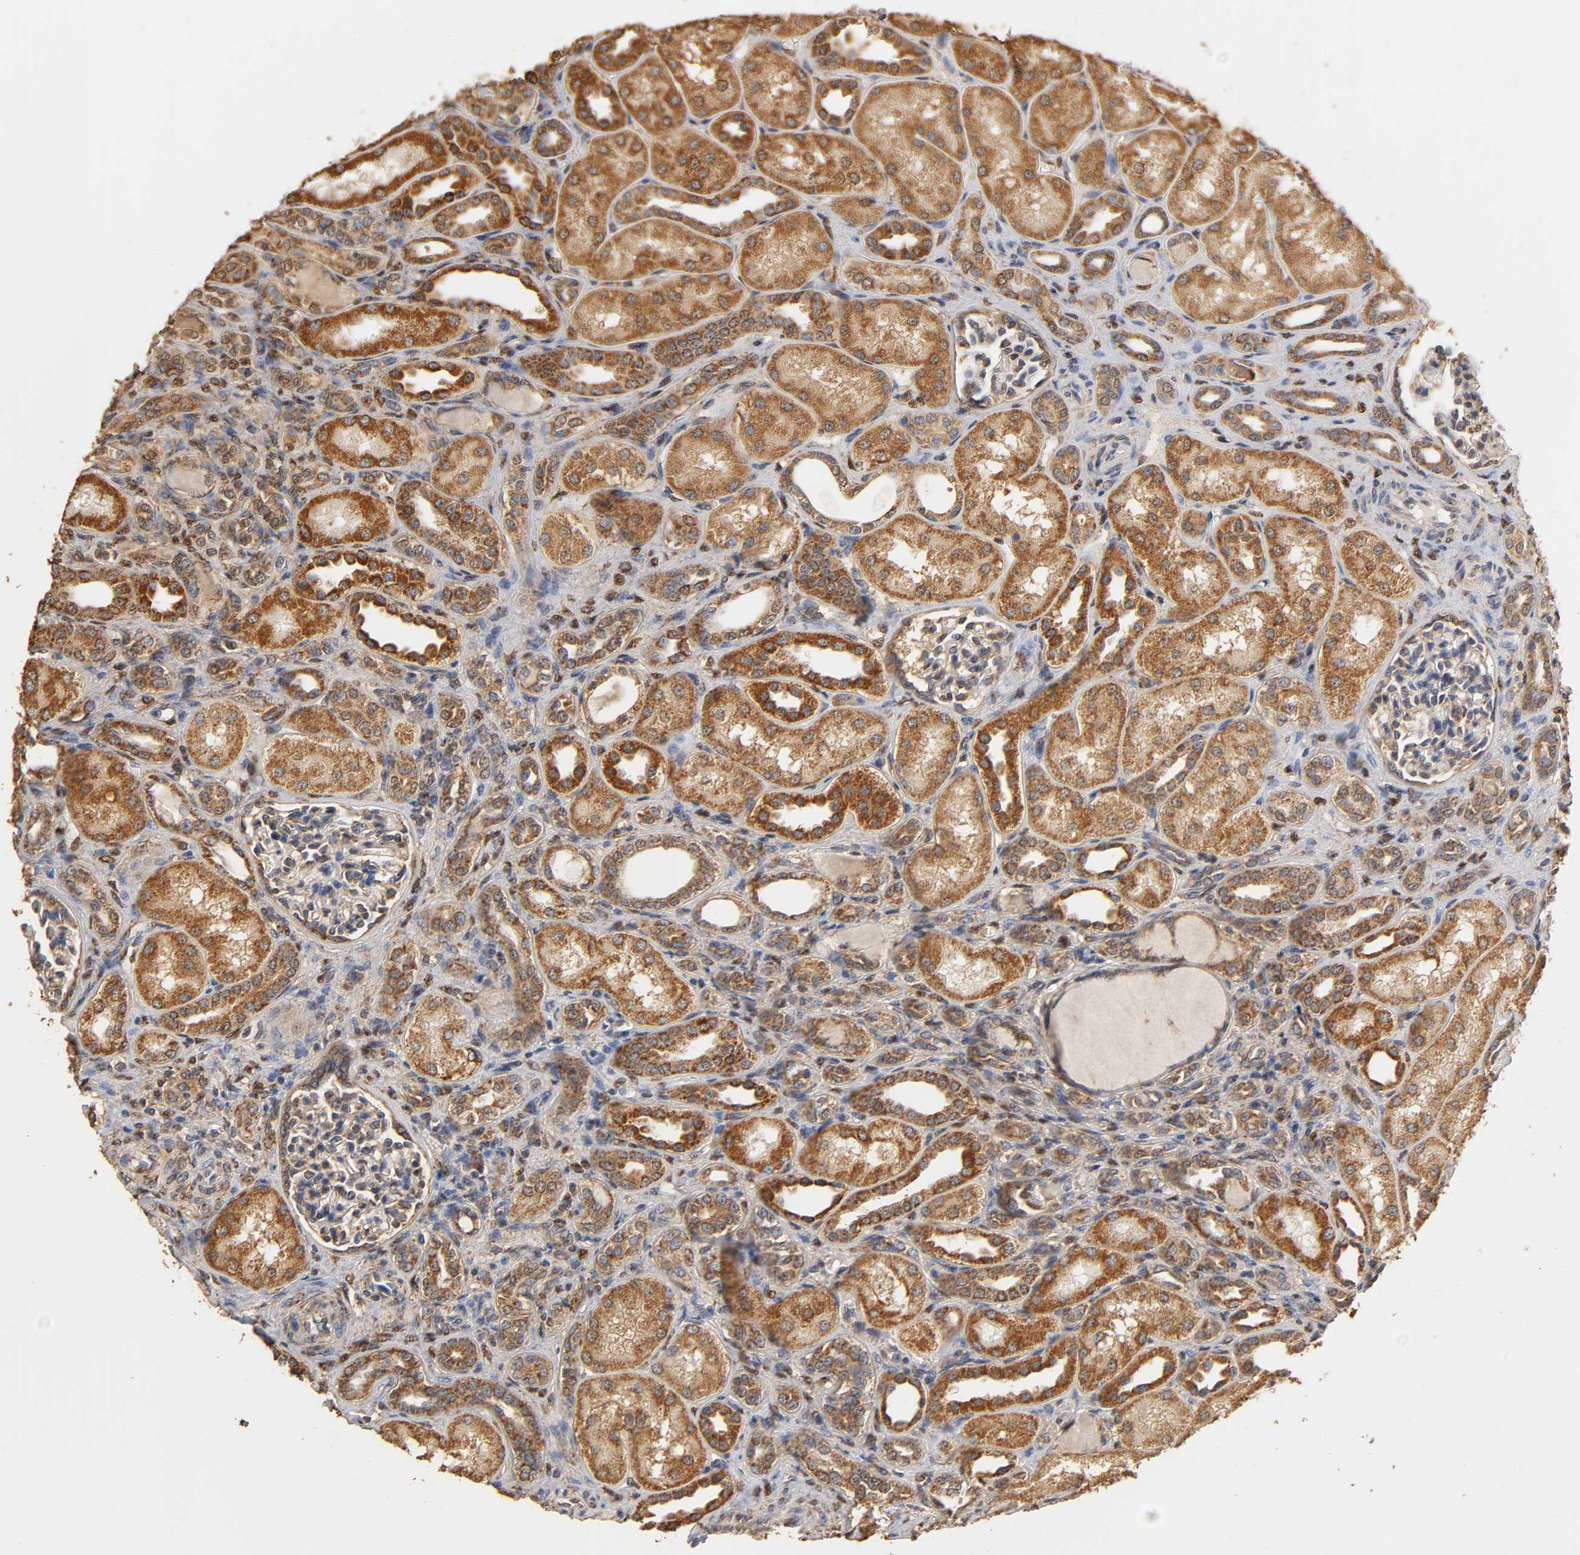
{"staining": {"intensity": "weak", "quantity": "25%-75%", "location": "cytoplasmic/membranous"}, "tissue": "kidney", "cell_type": "Cells in glomeruli", "image_type": "normal", "snomed": [{"axis": "morphology", "description": "Normal tissue, NOS"}, {"axis": "topography", "description": "Kidney"}], "caption": "Immunohistochemistry photomicrograph of normal kidney: kidney stained using immunohistochemistry shows low levels of weak protein expression localized specifically in the cytoplasmic/membranous of cells in glomeruli, appearing as a cytoplasmic/membranous brown color.", "gene": "PKN1", "patient": {"sex": "male", "age": 7}}